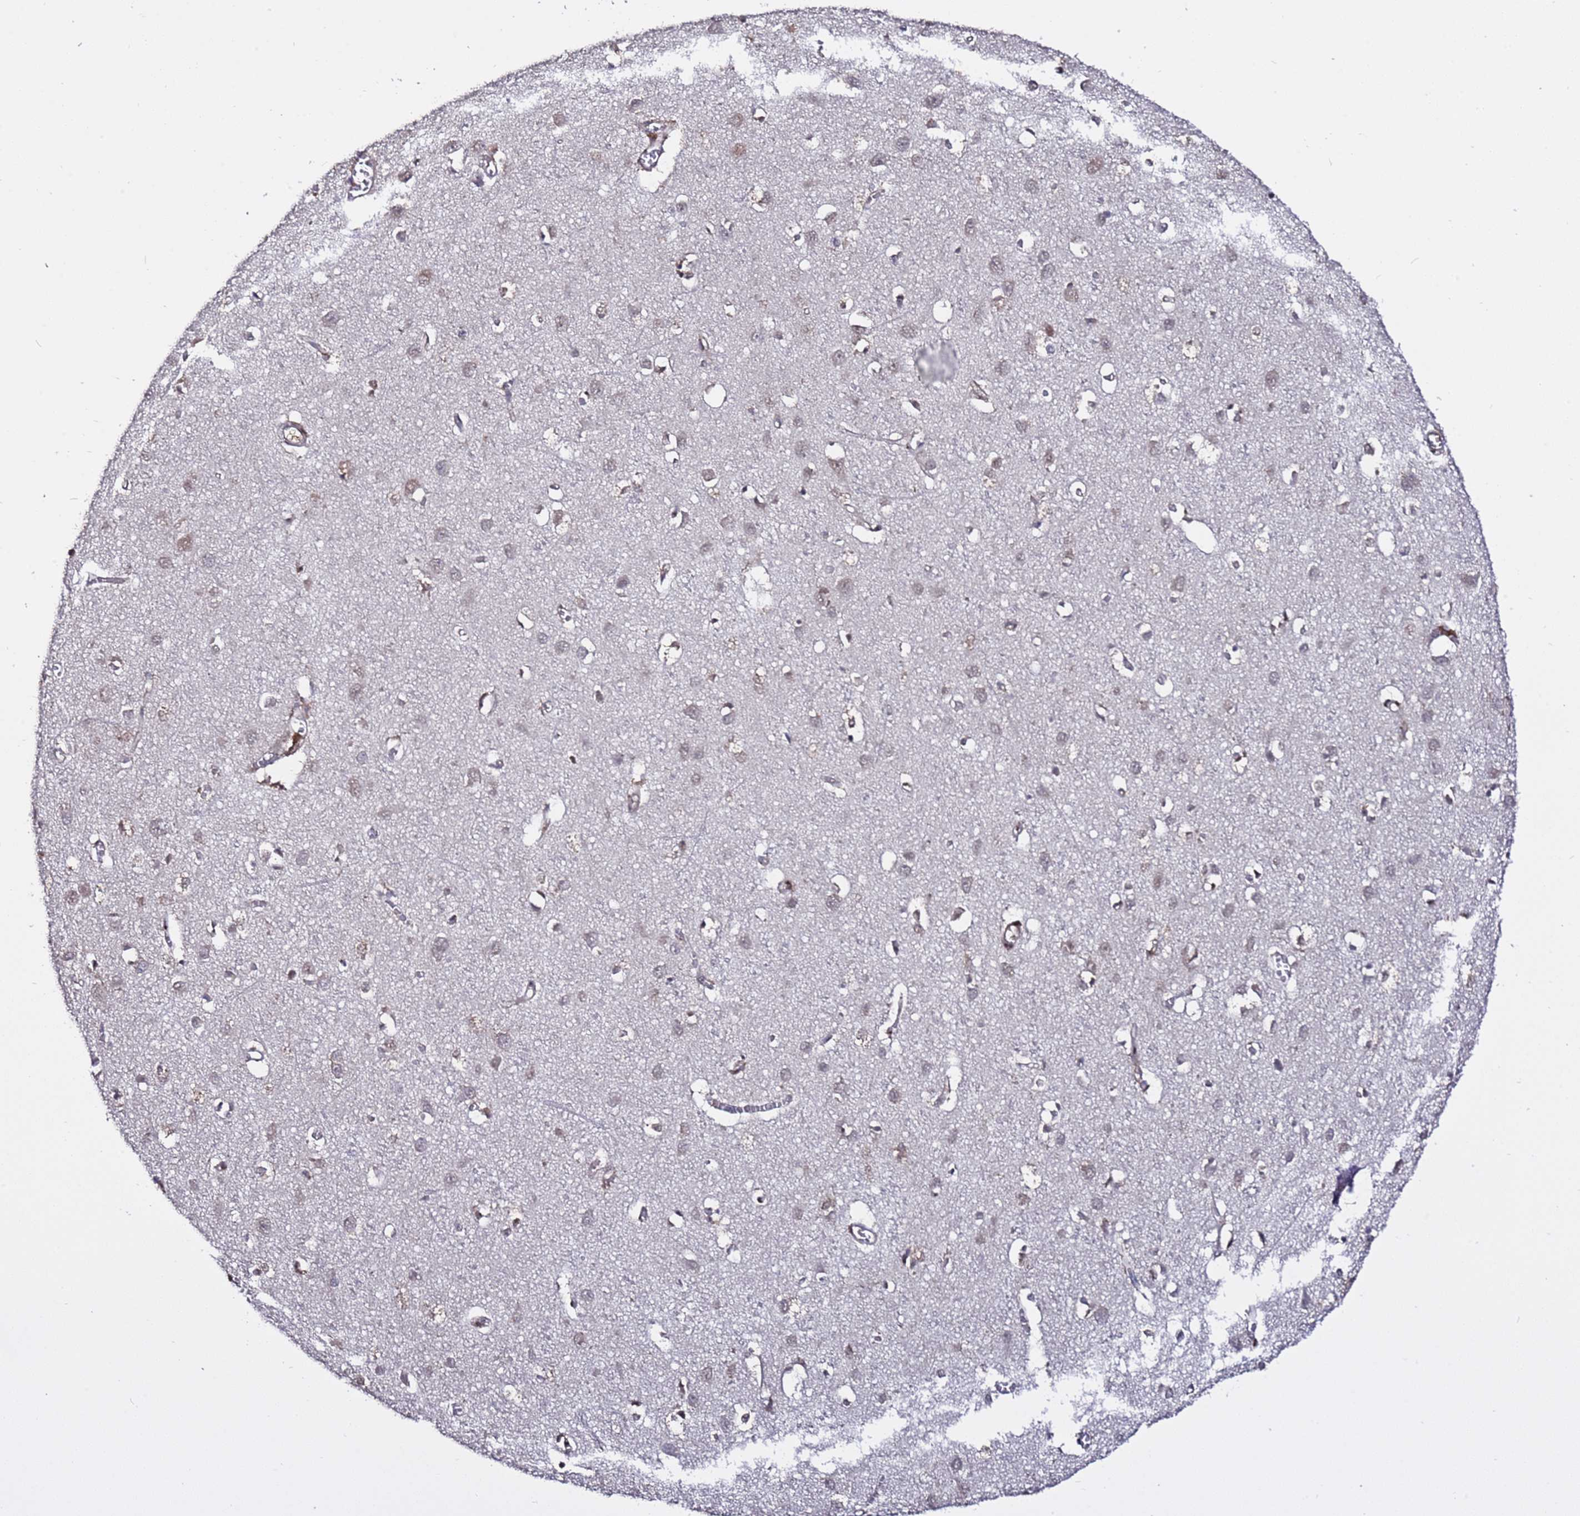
{"staining": {"intensity": "moderate", "quantity": "<25%", "location": "cytoplasmic/membranous"}, "tissue": "cerebral cortex", "cell_type": "Endothelial cells", "image_type": "normal", "snomed": [{"axis": "morphology", "description": "Normal tissue, NOS"}, {"axis": "topography", "description": "Cerebral cortex"}], "caption": "High-magnification brightfield microscopy of normal cerebral cortex stained with DAB (brown) and counterstained with hematoxylin (blue). endothelial cells exhibit moderate cytoplasmic/membranous positivity is seen in approximately<25% of cells. (Stains: DAB in brown, nuclei in blue, Microscopy: brightfield microscopy at high magnification).", "gene": "POLR2D", "patient": {"sex": "female", "age": 64}}